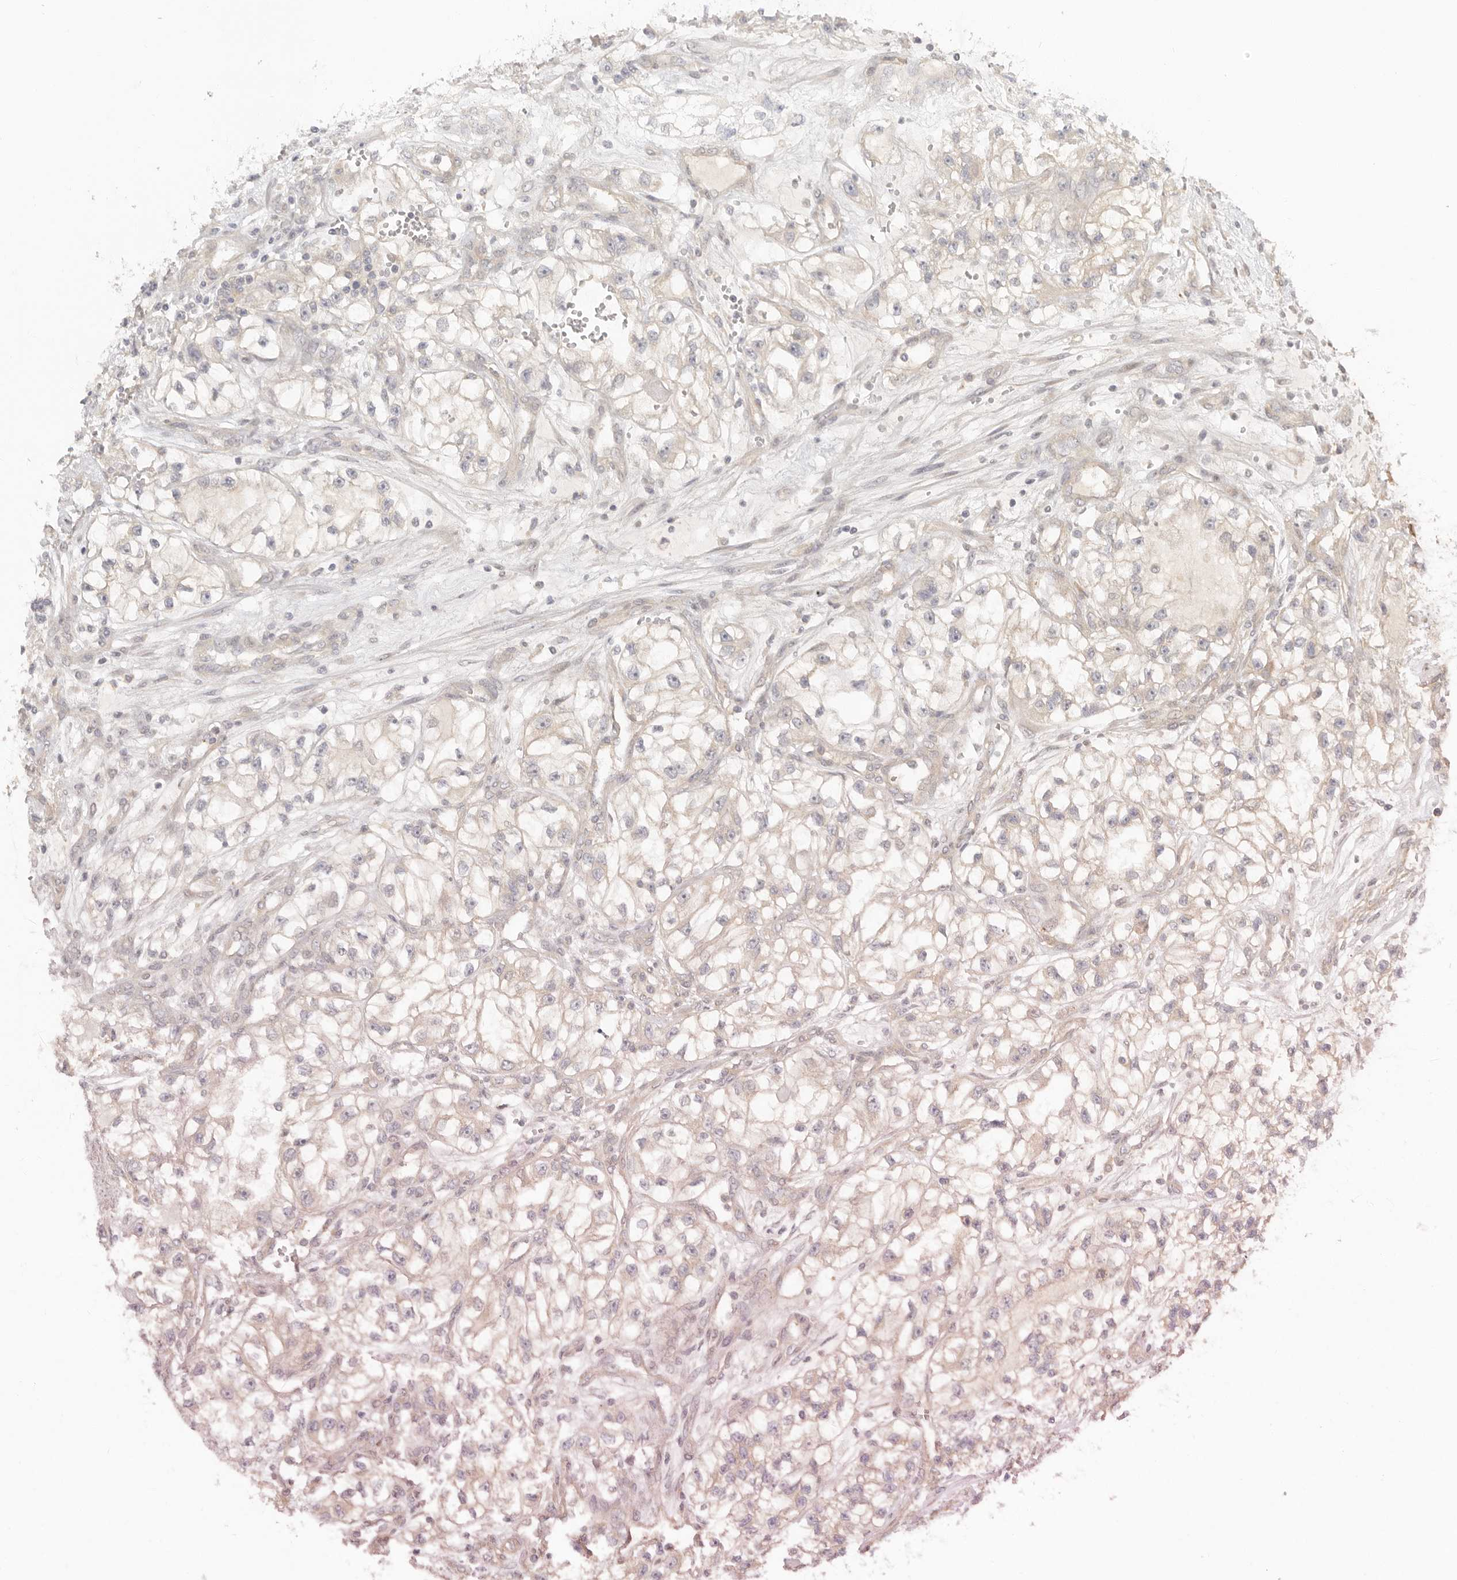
{"staining": {"intensity": "weak", "quantity": "<25%", "location": "cytoplasmic/membranous"}, "tissue": "renal cancer", "cell_type": "Tumor cells", "image_type": "cancer", "snomed": [{"axis": "morphology", "description": "Adenocarcinoma, NOS"}, {"axis": "topography", "description": "Kidney"}], "caption": "High magnification brightfield microscopy of renal cancer (adenocarcinoma) stained with DAB (3,3'-diaminobenzidine) (brown) and counterstained with hematoxylin (blue): tumor cells show no significant positivity. (DAB immunohistochemistry (IHC) with hematoxylin counter stain).", "gene": "AHDC1", "patient": {"sex": "female", "age": 57}}